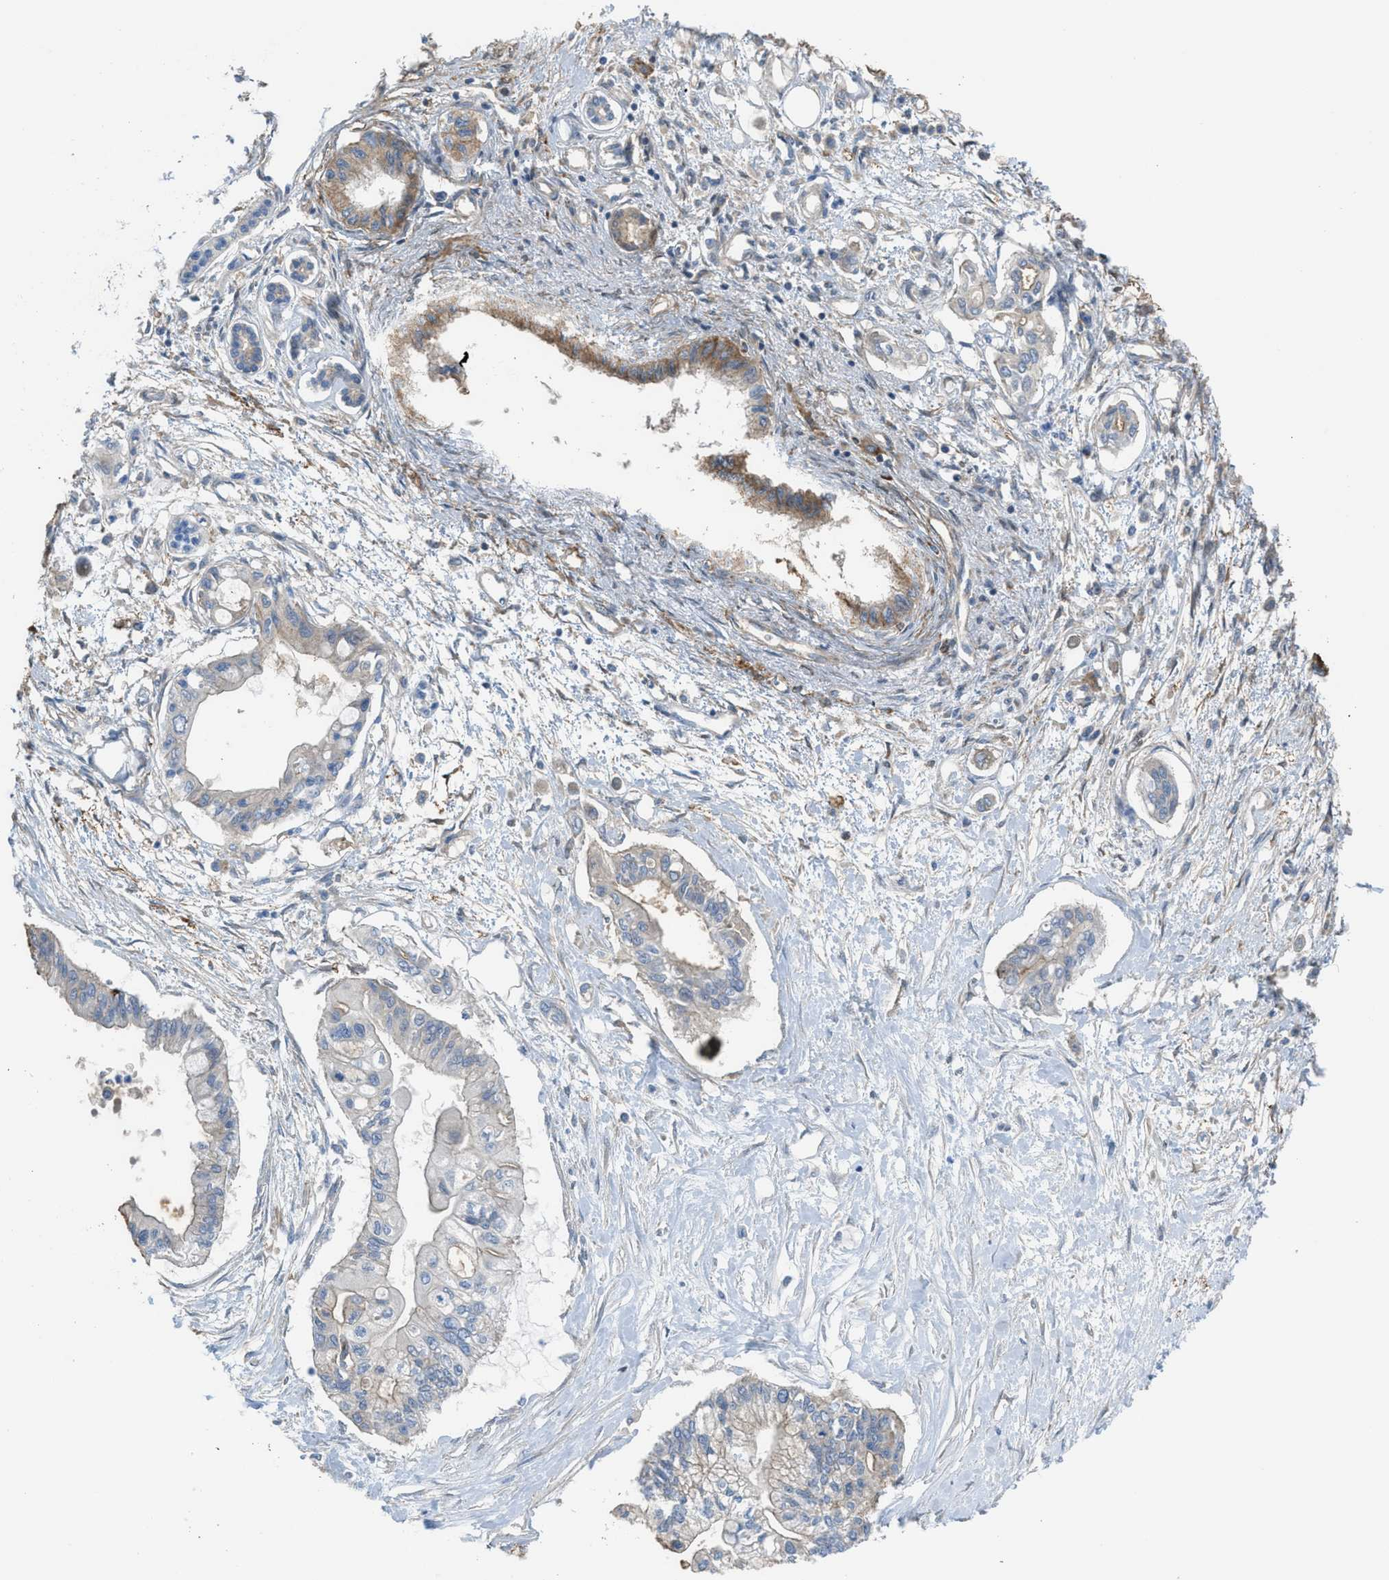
{"staining": {"intensity": "moderate", "quantity": "25%-75%", "location": "cytoplasmic/membranous"}, "tissue": "pancreatic cancer", "cell_type": "Tumor cells", "image_type": "cancer", "snomed": [{"axis": "morphology", "description": "Adenocarcinoma, NOS"}, {"axis": "topography", "description": "Pancreas"}], "caption": "Pancreatic cancer stained with a protein marker reveals moderate staining in tumor cells.", "gene": "EGFR", "patient": {"sex": "female", "age": 77}}